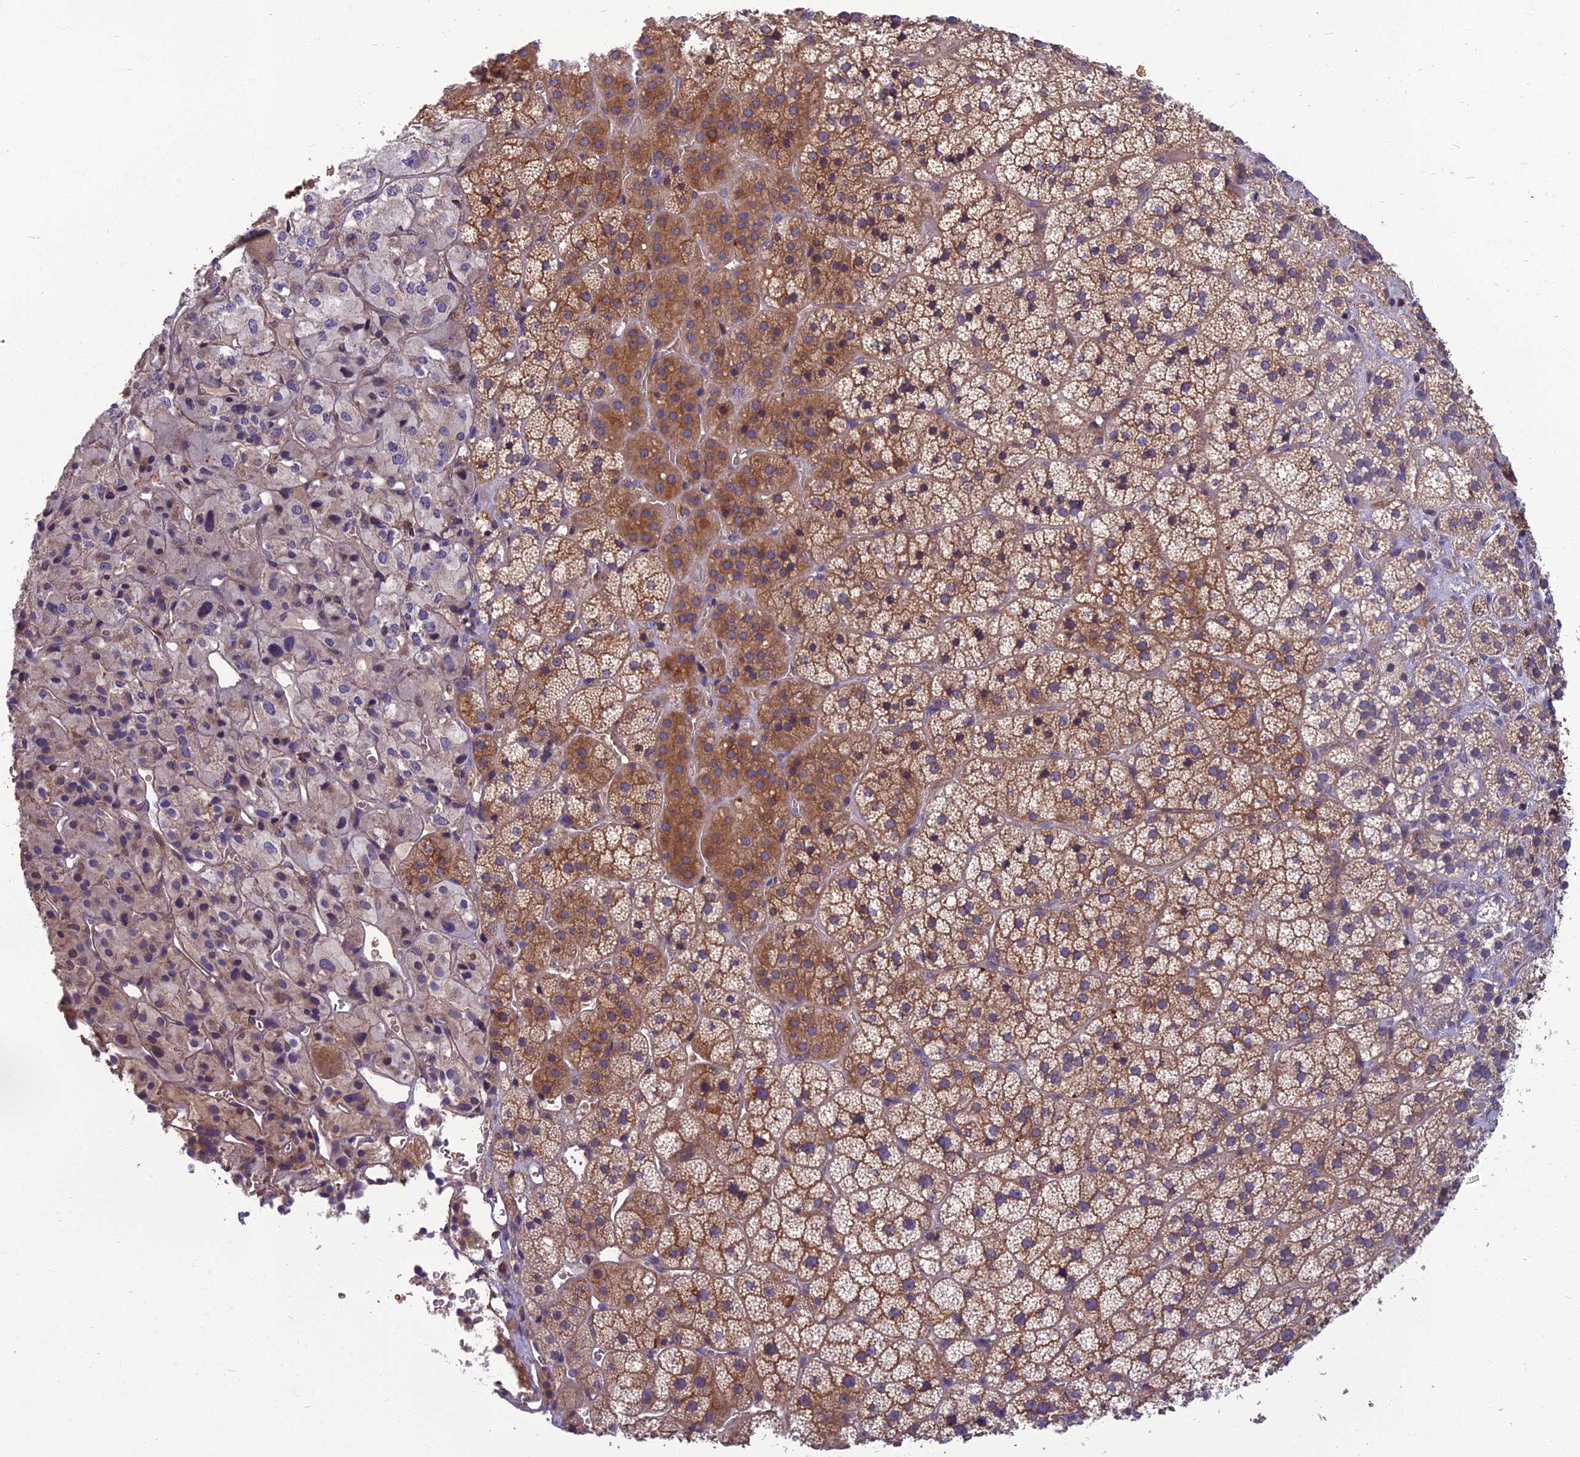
{"staining": {"intensity": "moderate", "quantity": "25%-75%", "location": "cytoplasmic/membranous"}, "tissue": "adrenal gland", "cell_type": "Glandular cells", "image_type": "normal", "snomed": [{"axis": "morphology", "description": "Normal tissue, NOS"}, {"axis": "topography", "description": "Adrenal gland"}], "caption": "Protein staining of unremarkable adrenal gland displays moderate cytoplasmic/membranous positivity in about 25%-75% of glandular cells.", "gene": "WDR24", "patient": {"sex": "female", "age": 44}}